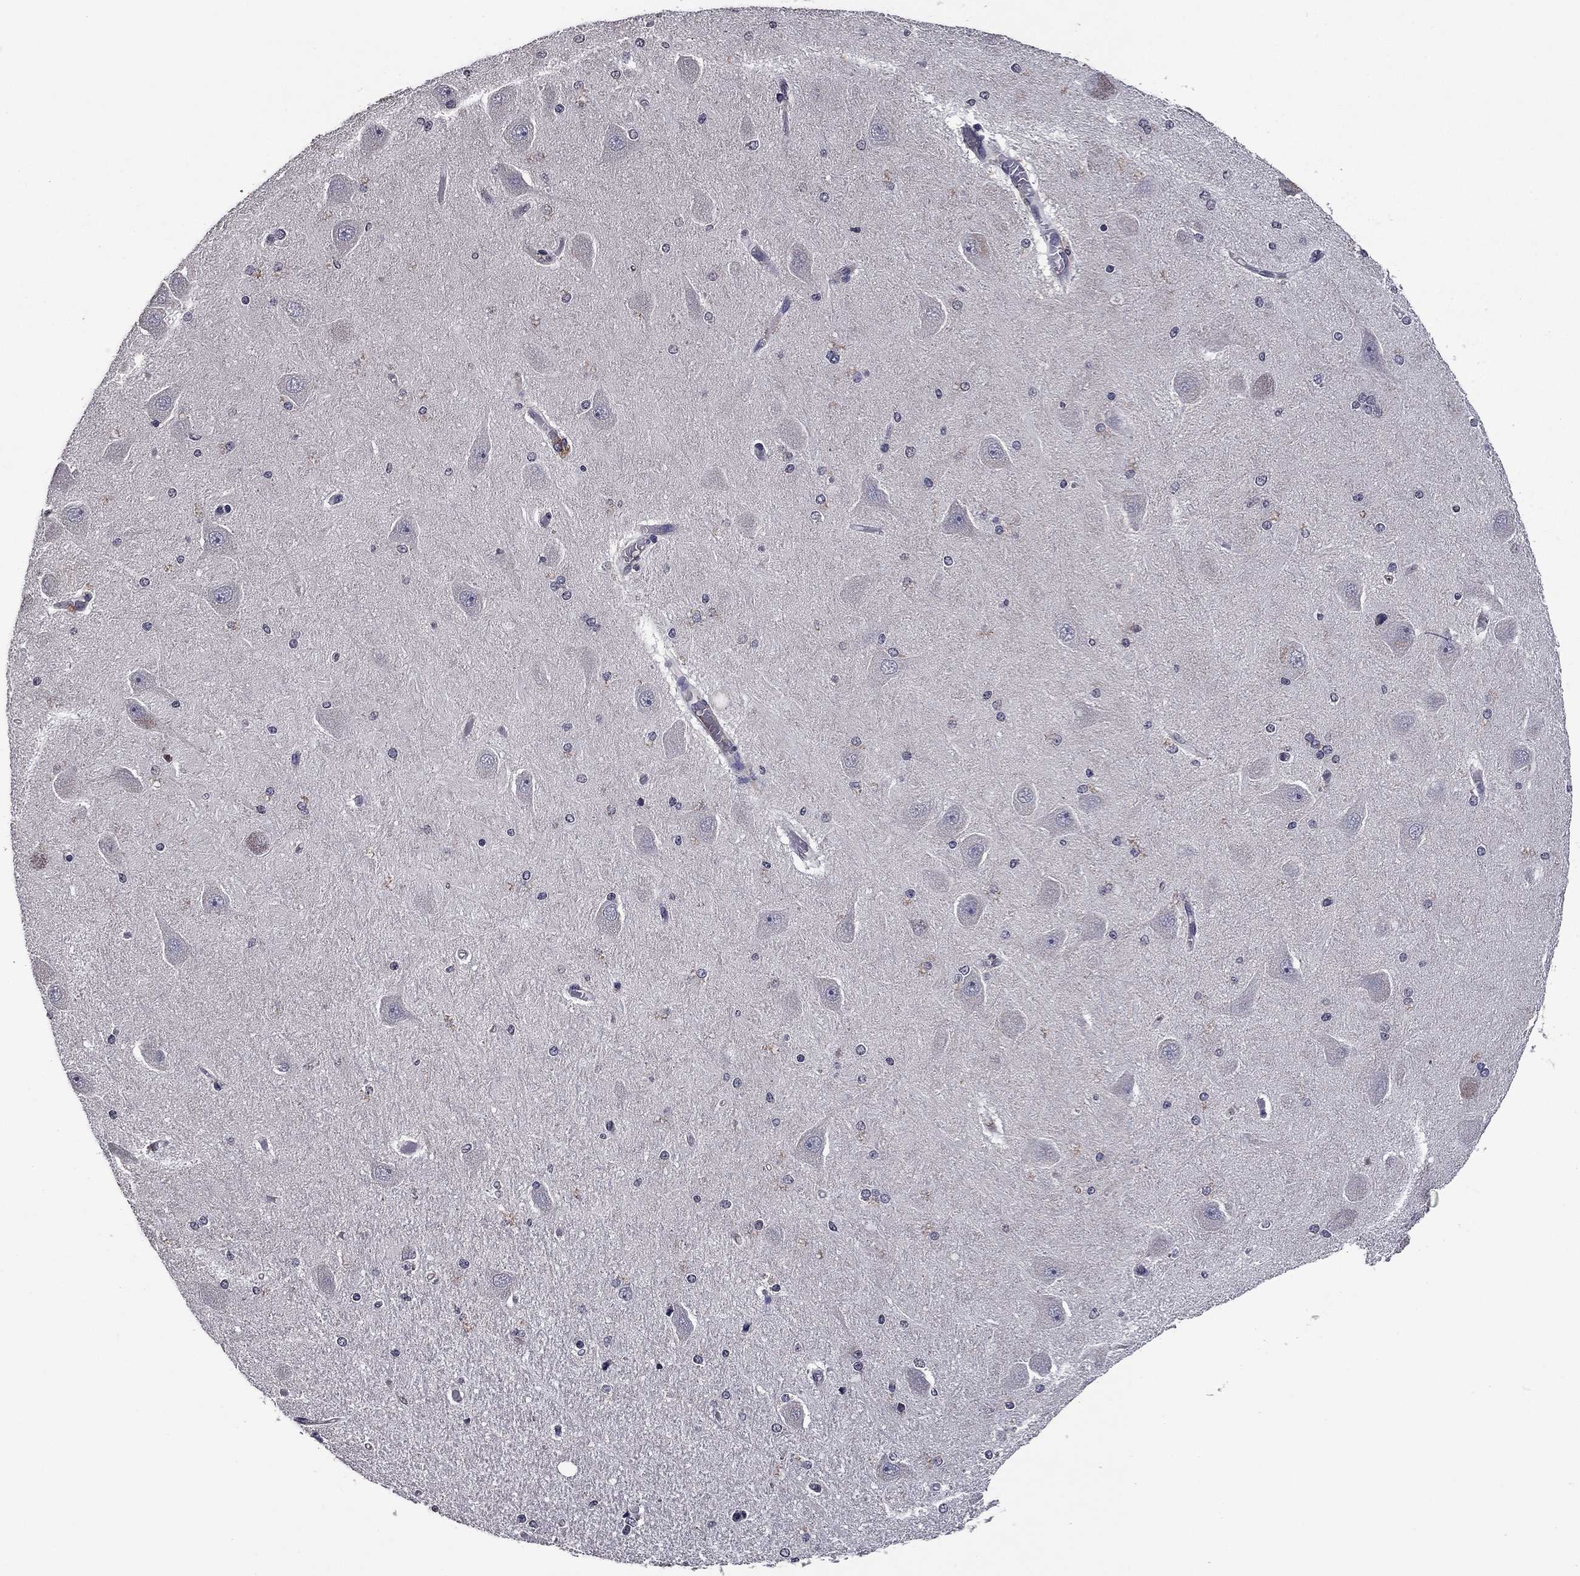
{"staining": {"intensity": "negative", "quantity": "none", "location": "none"}, "tissue": "hippocampus", "cell_type": "Glial cells", "image_type": "normal", "snomed": [{"axis": "morphology", "description": "Normal tissue, NOS"}, {"axis": "topography", "description": "Hippocampus"}], "caption": "Human hippocampus stained for a protein using immunohistochemistry (IHC) reveals no staining in glial cells.", "gene": "PROS1", "patient": {"sex": "female", "age": 54}}